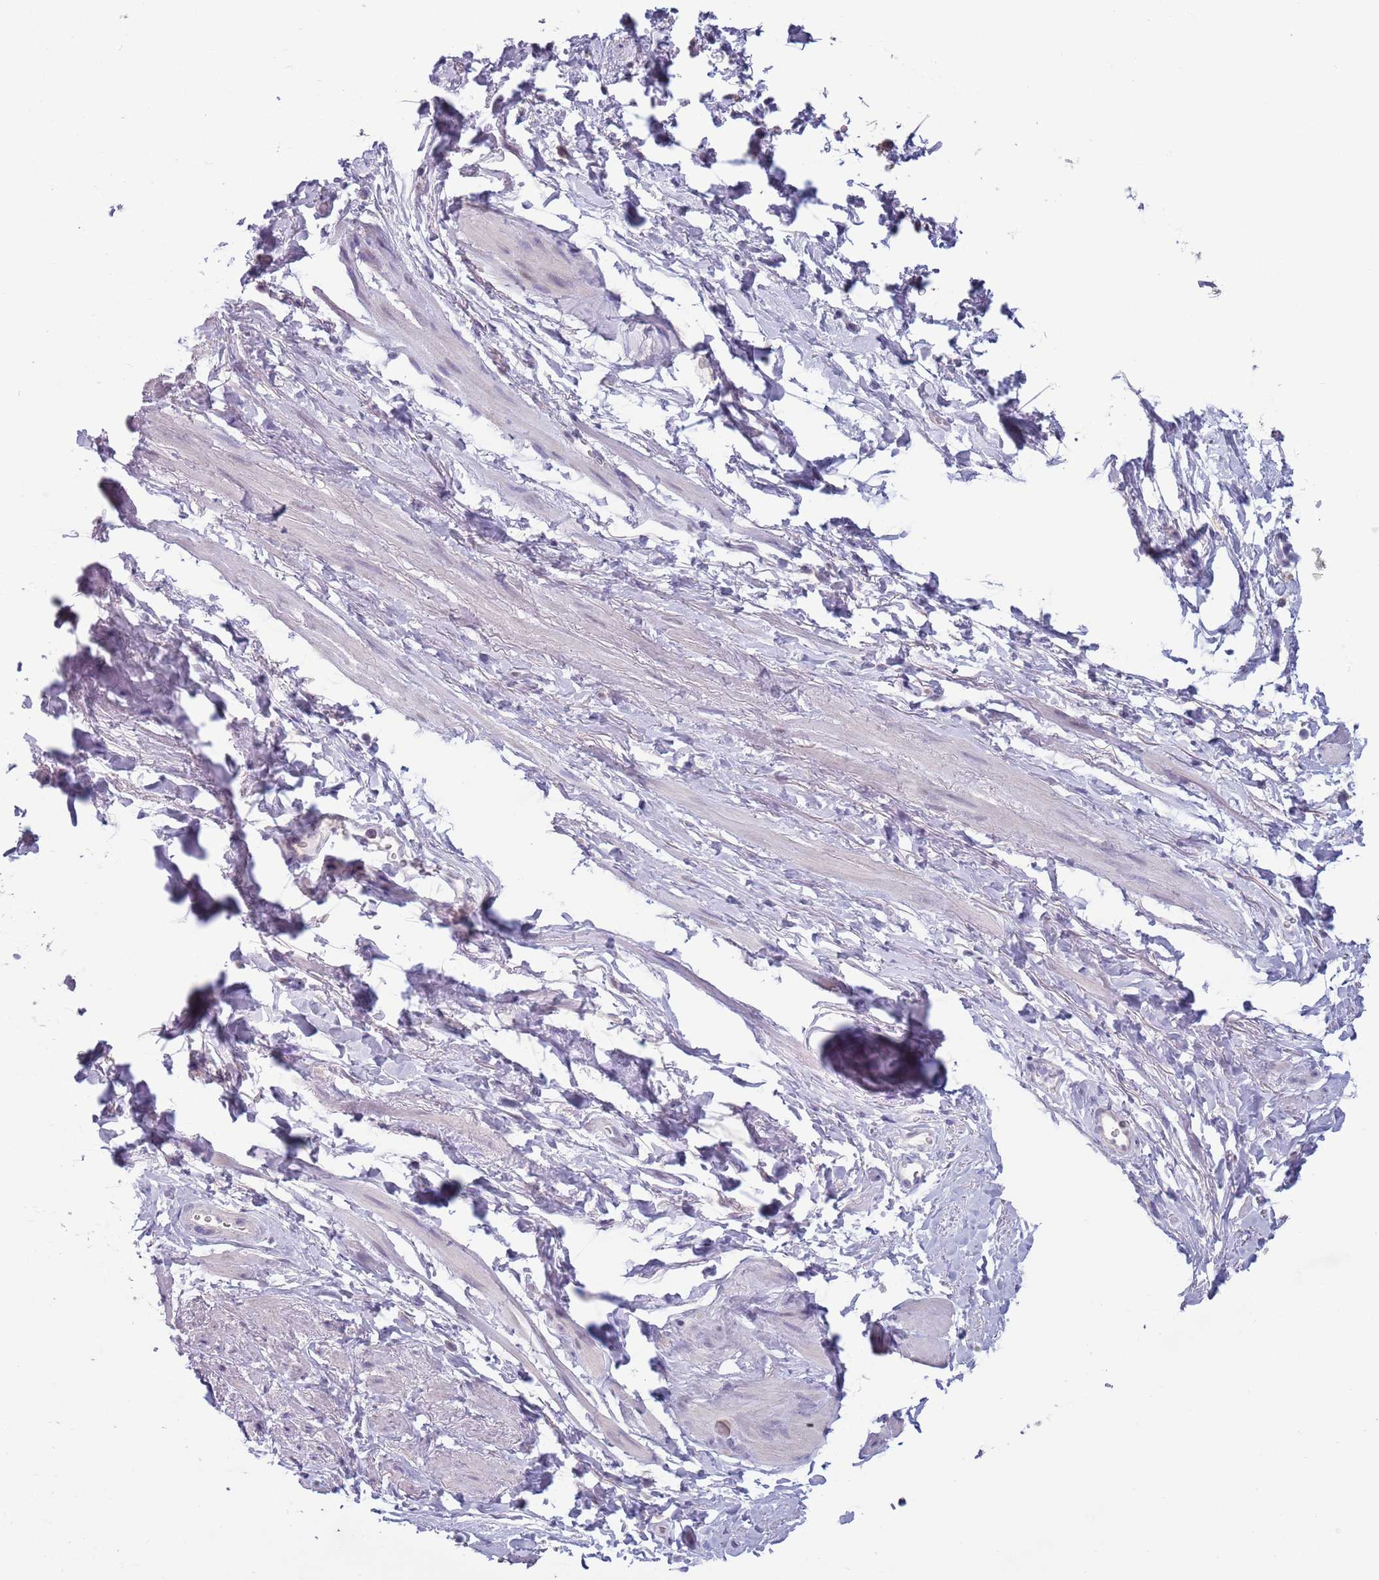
{"staining": {"intensity": "negative", "quantity": "none", "location": "none"}, "tissue": "smooth muscle", "cell_type": "Smooth muscle cells", "image_type": "normal", "snomed": [{"axis": "morphology", "description": "Normal tissue, NOS"}, {"axis": "topography", "description": "Smooth muscle"}, {"axis": "topography", "description": "Peripheral nerve tissue"}], "caption": "Smooth muscle was stained to show a protein in brown. There is no significant positivity in smooth muscle cells.", "gene": "CLNS1A", "patient": {"sex": "male", "age": 69}}